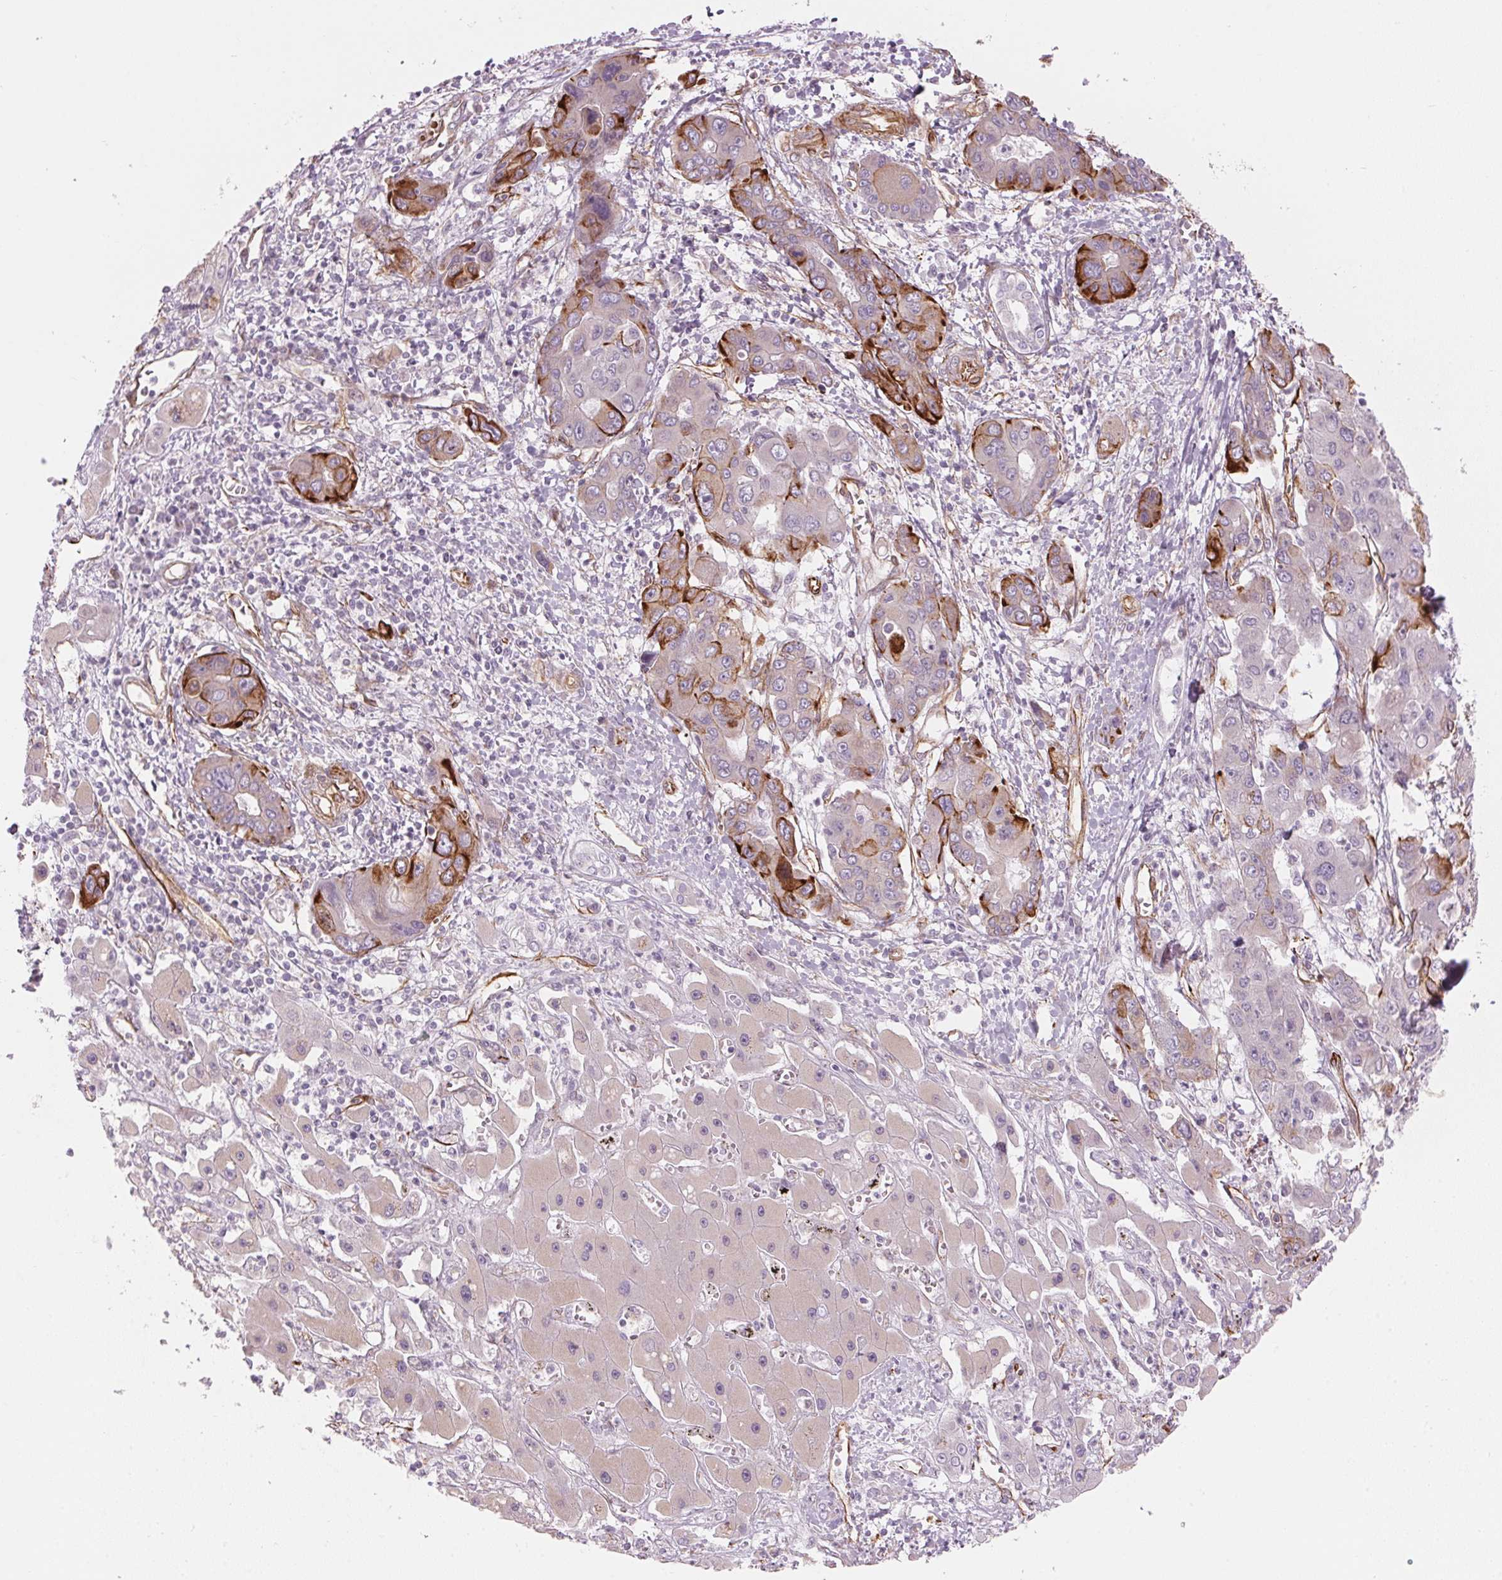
{"staining": {"intensity": "strong", "quantity": "<25%", "location": "cytoplasmic/membranous"}, "tissue": "liver cancer", "cell_type": "Tumor cells", "image_type": "cancer", "snomed": [{"axis": "morphology", "description": "Cholangiocarcinoma"}, {"axis": "topography", "description": "Liver"}], "caption": "Brown immunohistochemical staining in cholangiocarcinoma (liver) reveals strong cytoplasmic/membranous staining in approximately <25% of tumor cells.", "gene": "CLPS", "patient": {"sex": "male", "age": 67}}